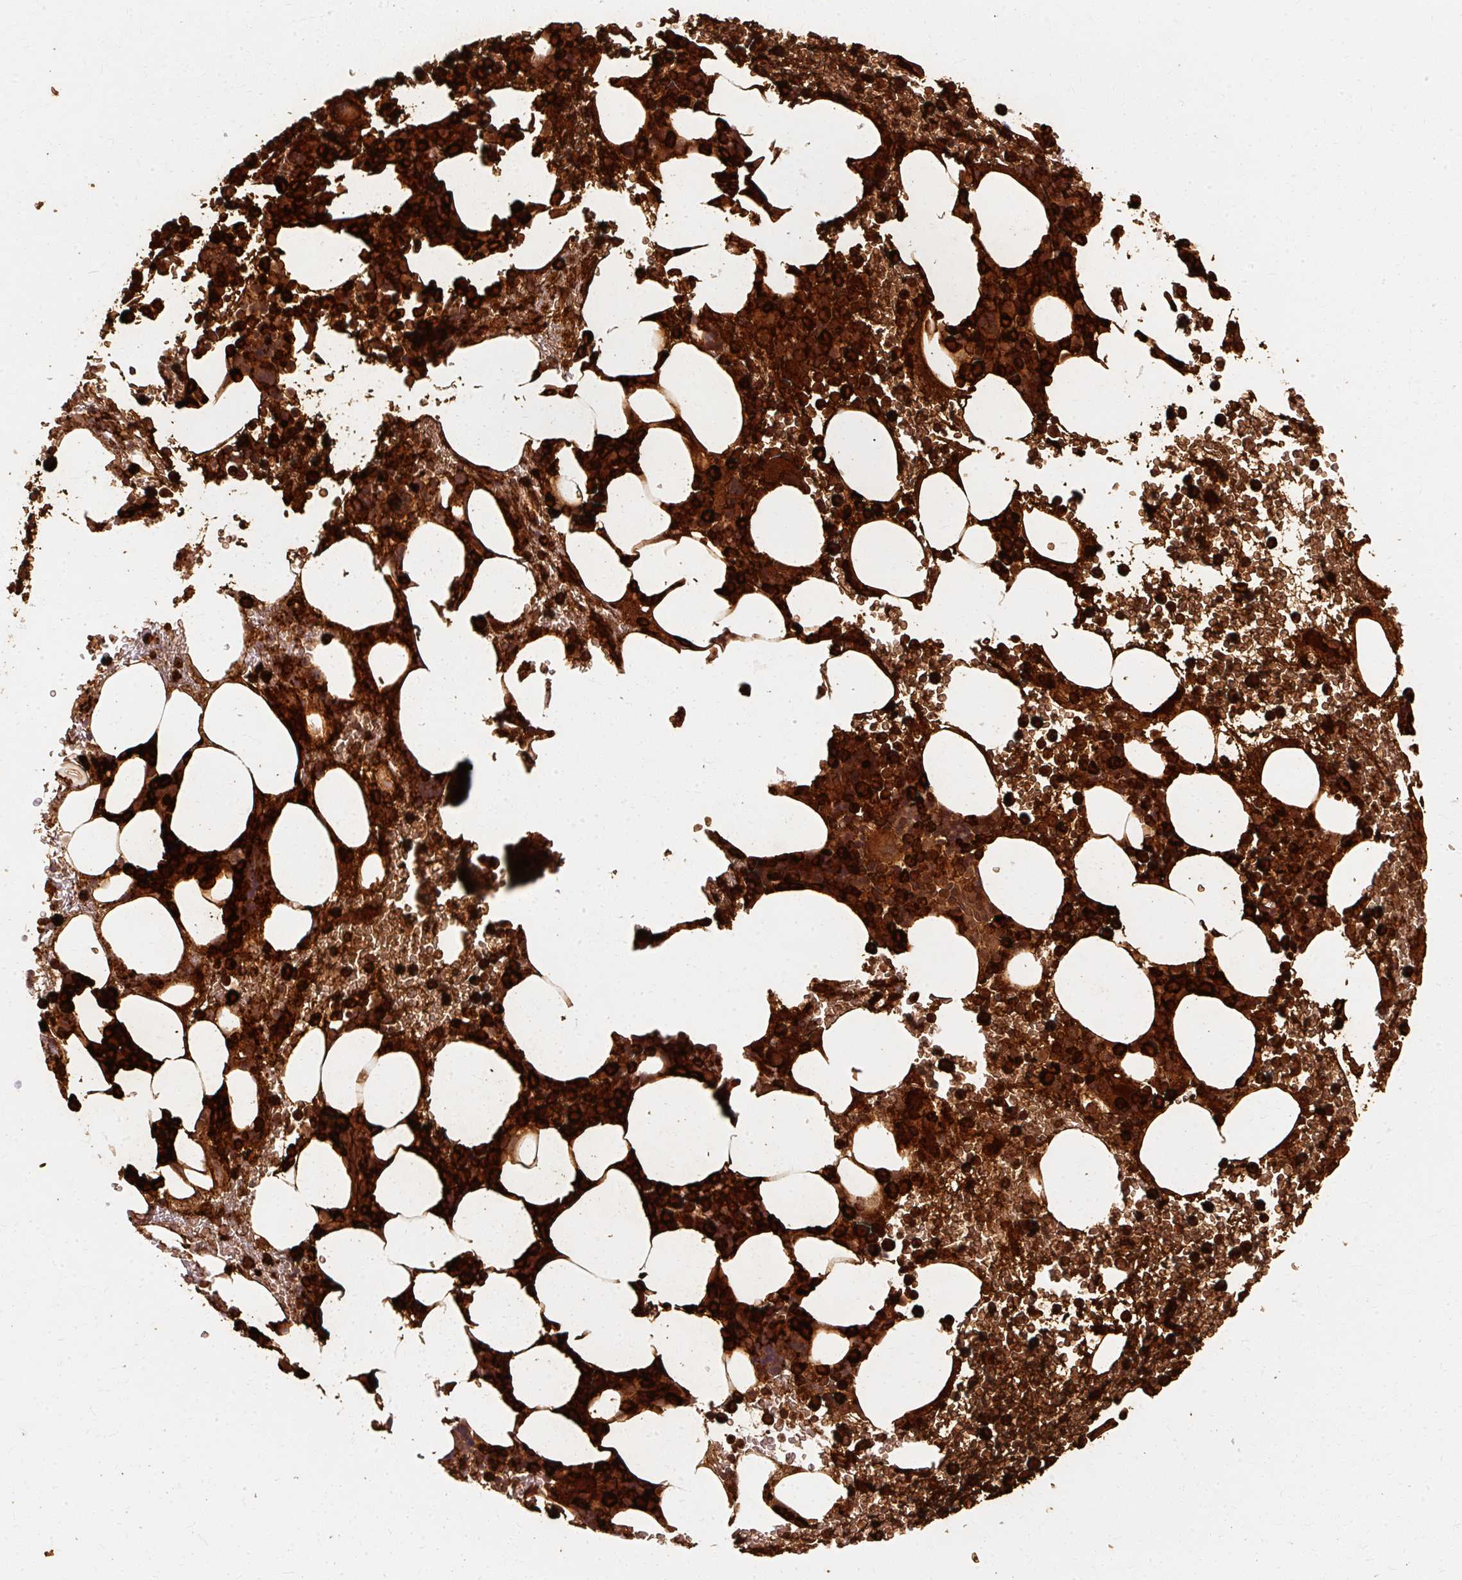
{"staining": {"intensity": "strong", "quantity": ">75%", "location": "cytoplasmic/membranous"}, "tissue": "bone marrow", "cell_type": "Hematopoietic cells", "image_type": "normal", "snomed": [{"axis": "morphology", "description": "Normal tissue, NOS"}, {"axis": "topography", "description": "Bone marrow"}], "caption": "A micrograph showing strong cytoplasmic/membranous staining in approximately >75% of hematopoietic cells in benign bone marrow, as visualized by brown immunohistochemical staining.", "gene": "DEFA1B", "patient": {"sex": "male", "age": 62}}